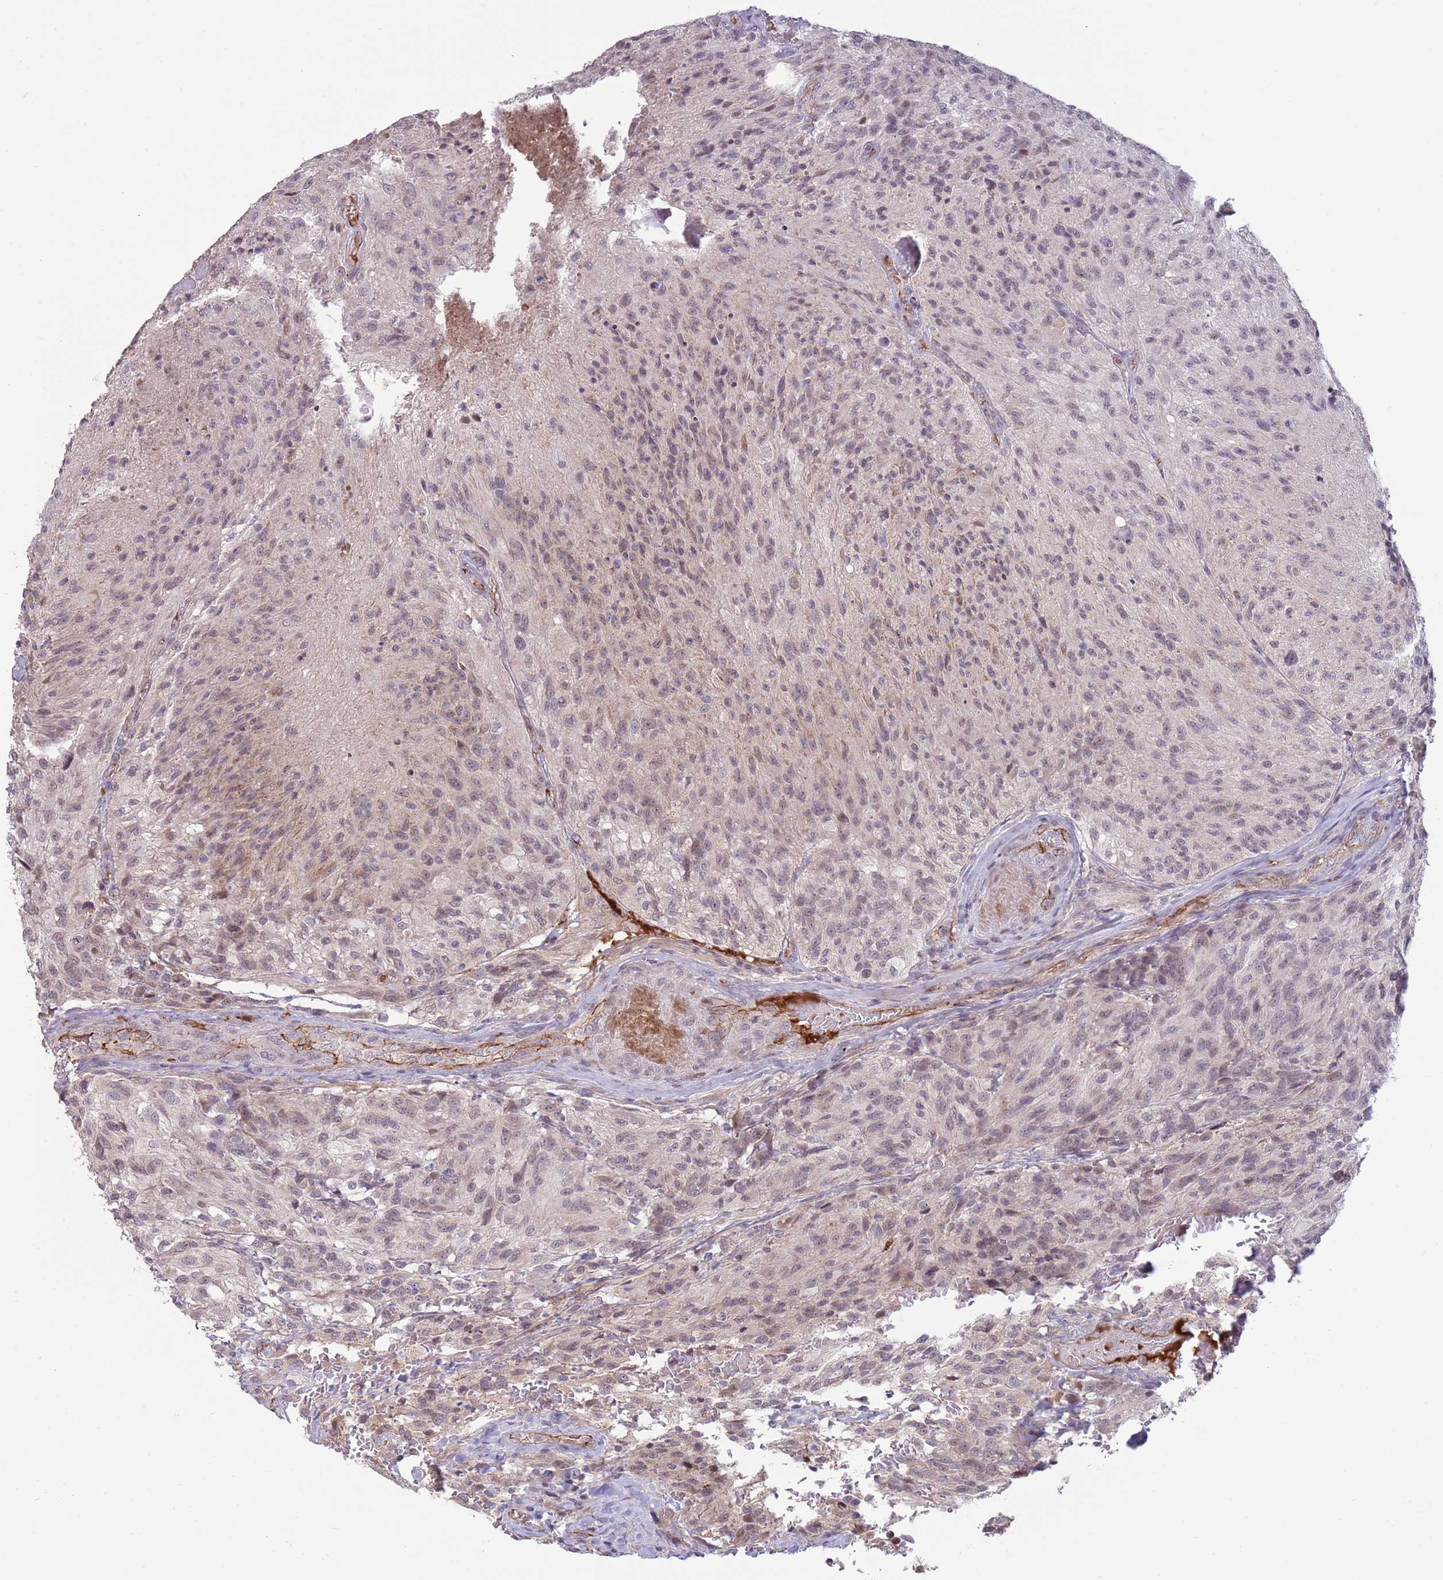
{"staining": {"intensity": "weak", "quantity": "<25%", "location": "nuclear"}, "tissue": "glioma", "cell_type": "Tumor cells", "image_type": "cancer", "snomed": [{"axis": "morphology", "description": "Normal tissue, NOS"}, {"axis": "morphology", "description": "Glioma, malignant, High grade"}, {"axis": "topography", "description": "Cerebral cortex"}], "caption": "Tumor cells show no significant staining in malignant high-grade glioma.", "gene": "DPP10", "patient": {"sex": "male", "age": 56}}